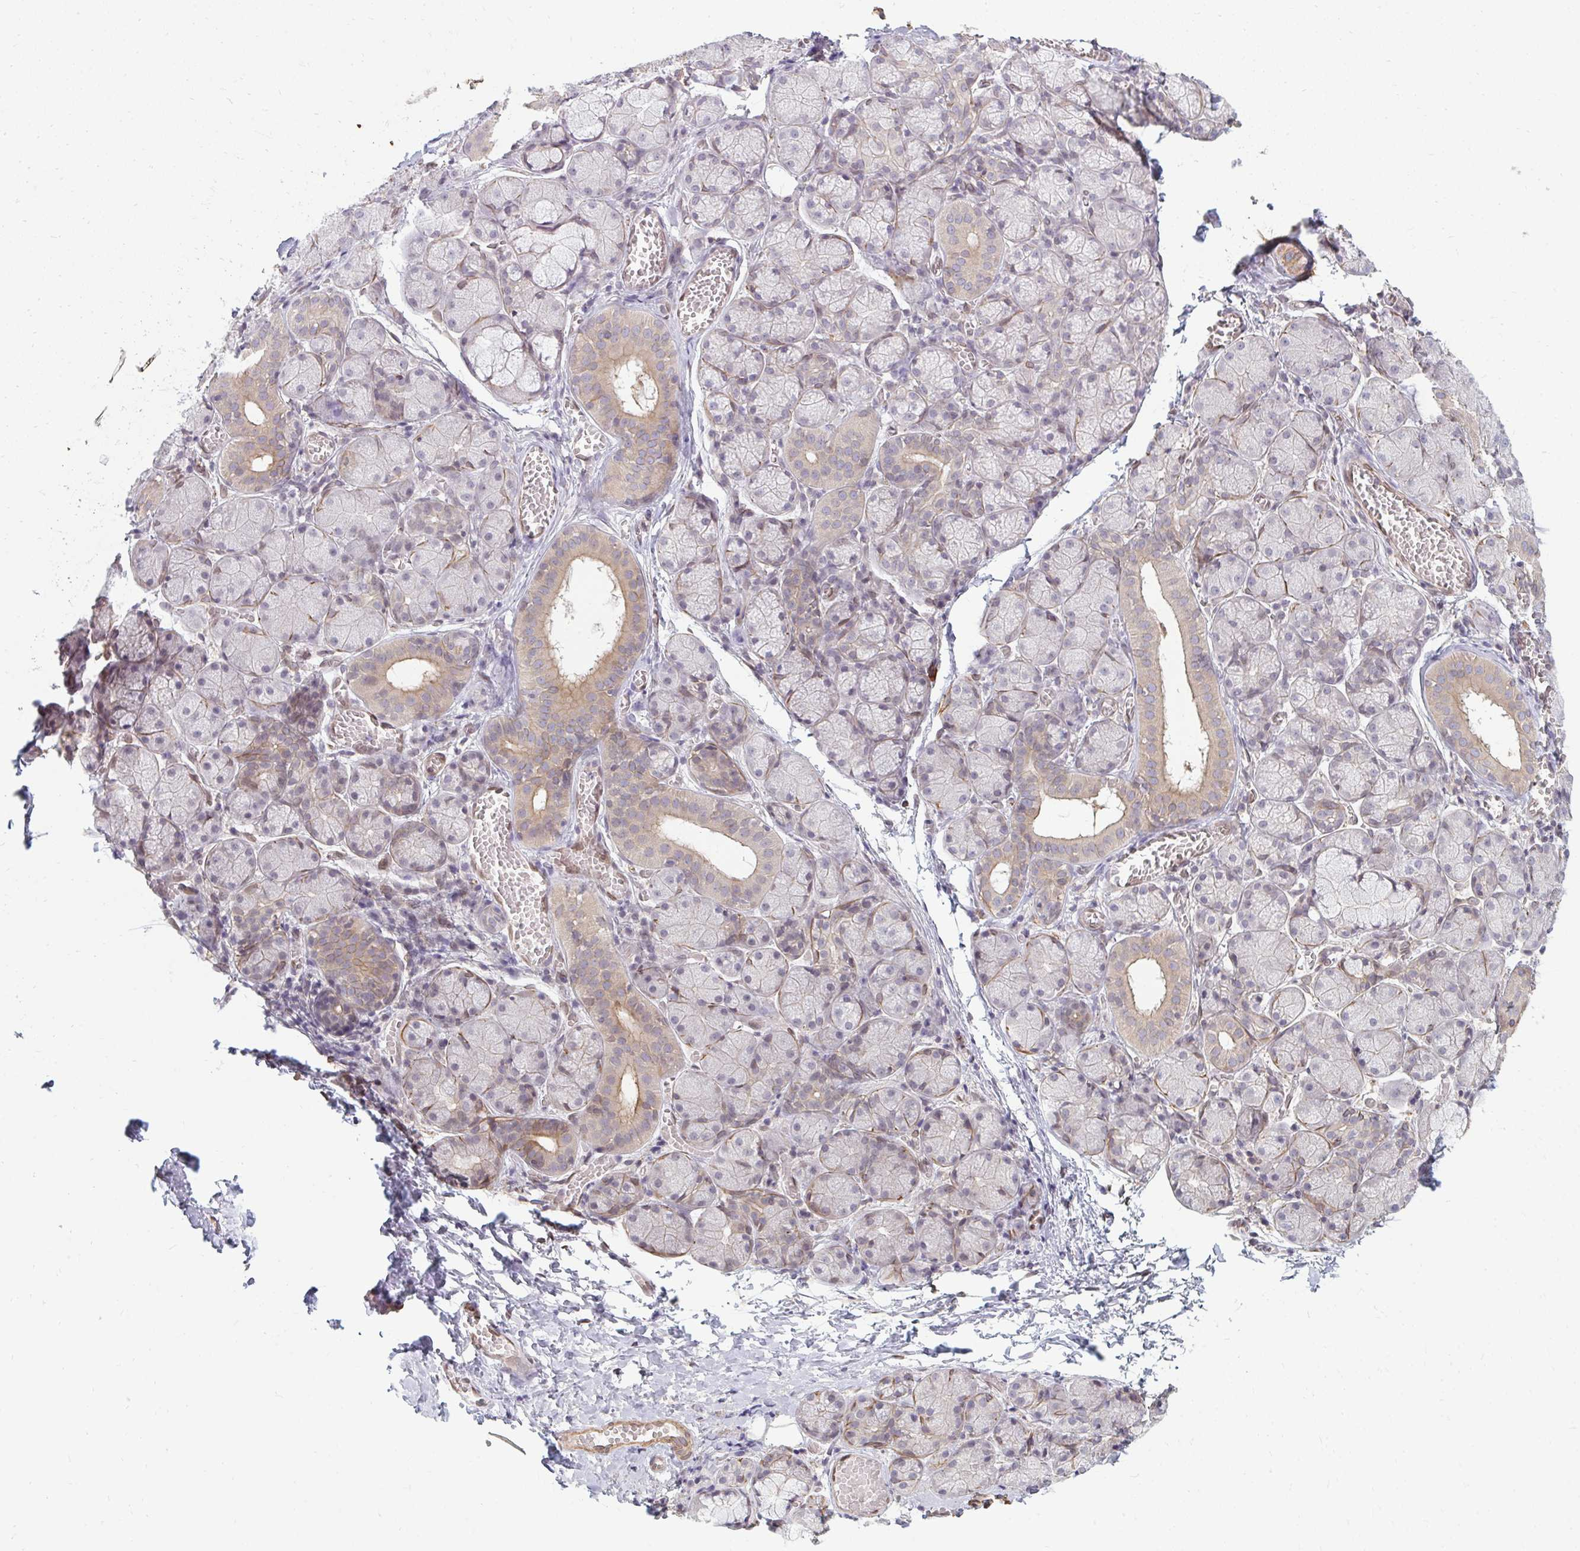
{"staining": {"intensity": "weak", "quantity": "25%-75%", "location": "cytoplasmic/membranous"}, "tissue": "salivary gland", "cell_type": "Glandular cells", "image_type": "normal", "snomed": [{"axis": "morphology", "description": "Normal tissue, NOS"}, {"axis": "topography", "description": "Salivary gland"}], "caption": "Protein staining of normal salivary gland shows weak cytoplasmic/membranous staining in approximately 25%-75% of glandular cells. The protein is stained brown, and the nuclei are stained in blue (DAB (3,3'-diaminobenzidine) IHC with brightfield microscopy, high magnification).", "gene": "GPC5", "patient": {"sex": "female", "age": 24}}